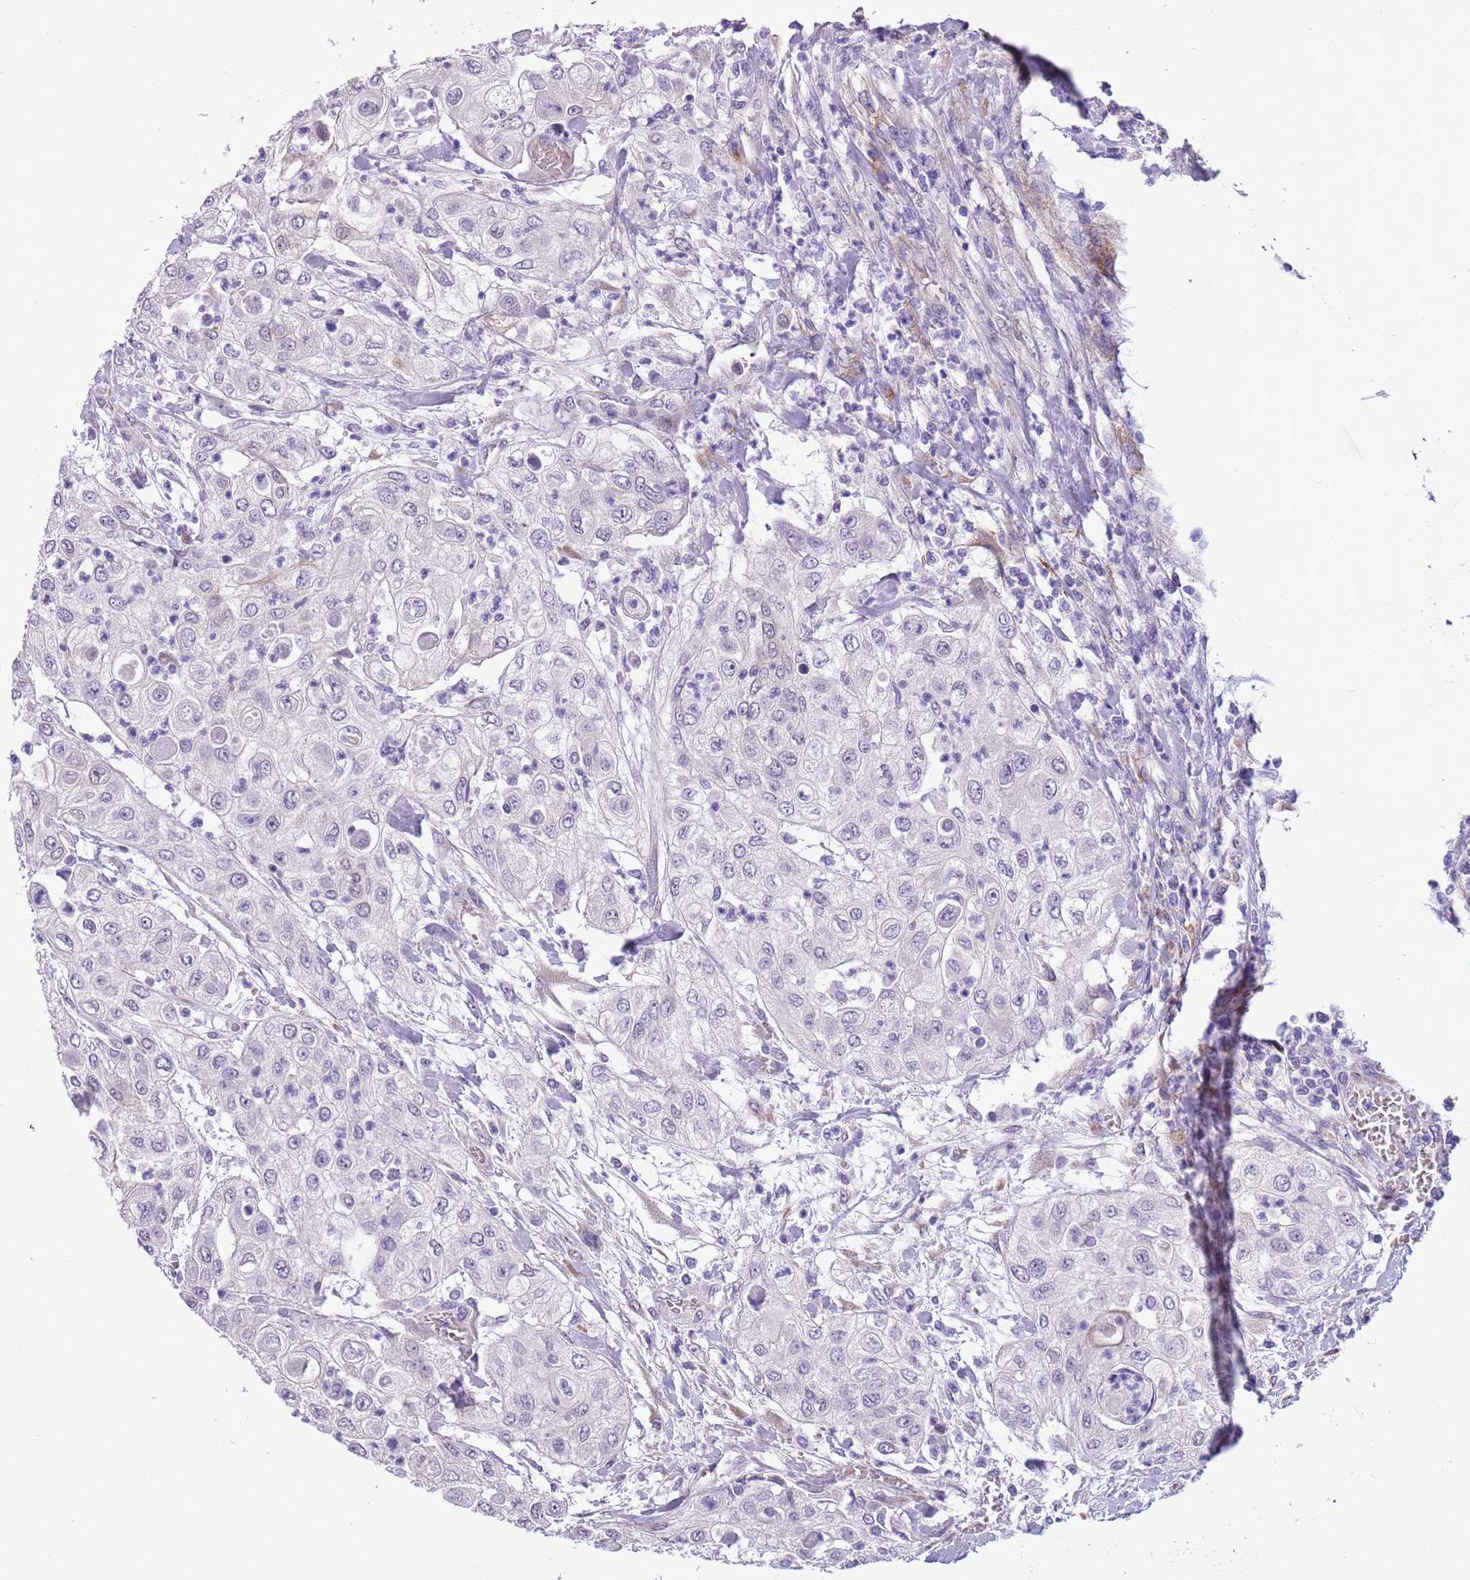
{"staining": {"intensity": "negative", "quantity": "none", "location": "none"}, "tissue": "urothelial cancer", "cell_type": "Tumor cells", "image_type": "cancer", "snomed": [{"axis": "morphology", "description": "Urothelial carcinoma, High grade"}, {"axis": "topography", "description": "Urinary bladder"}], "caption": "A micrograph of urothelial cancer stained for a protein demonstrates no brown staining in tumor cells.", "gene": "MRPL32", "patient": {"sex": "female", "age": 79}}